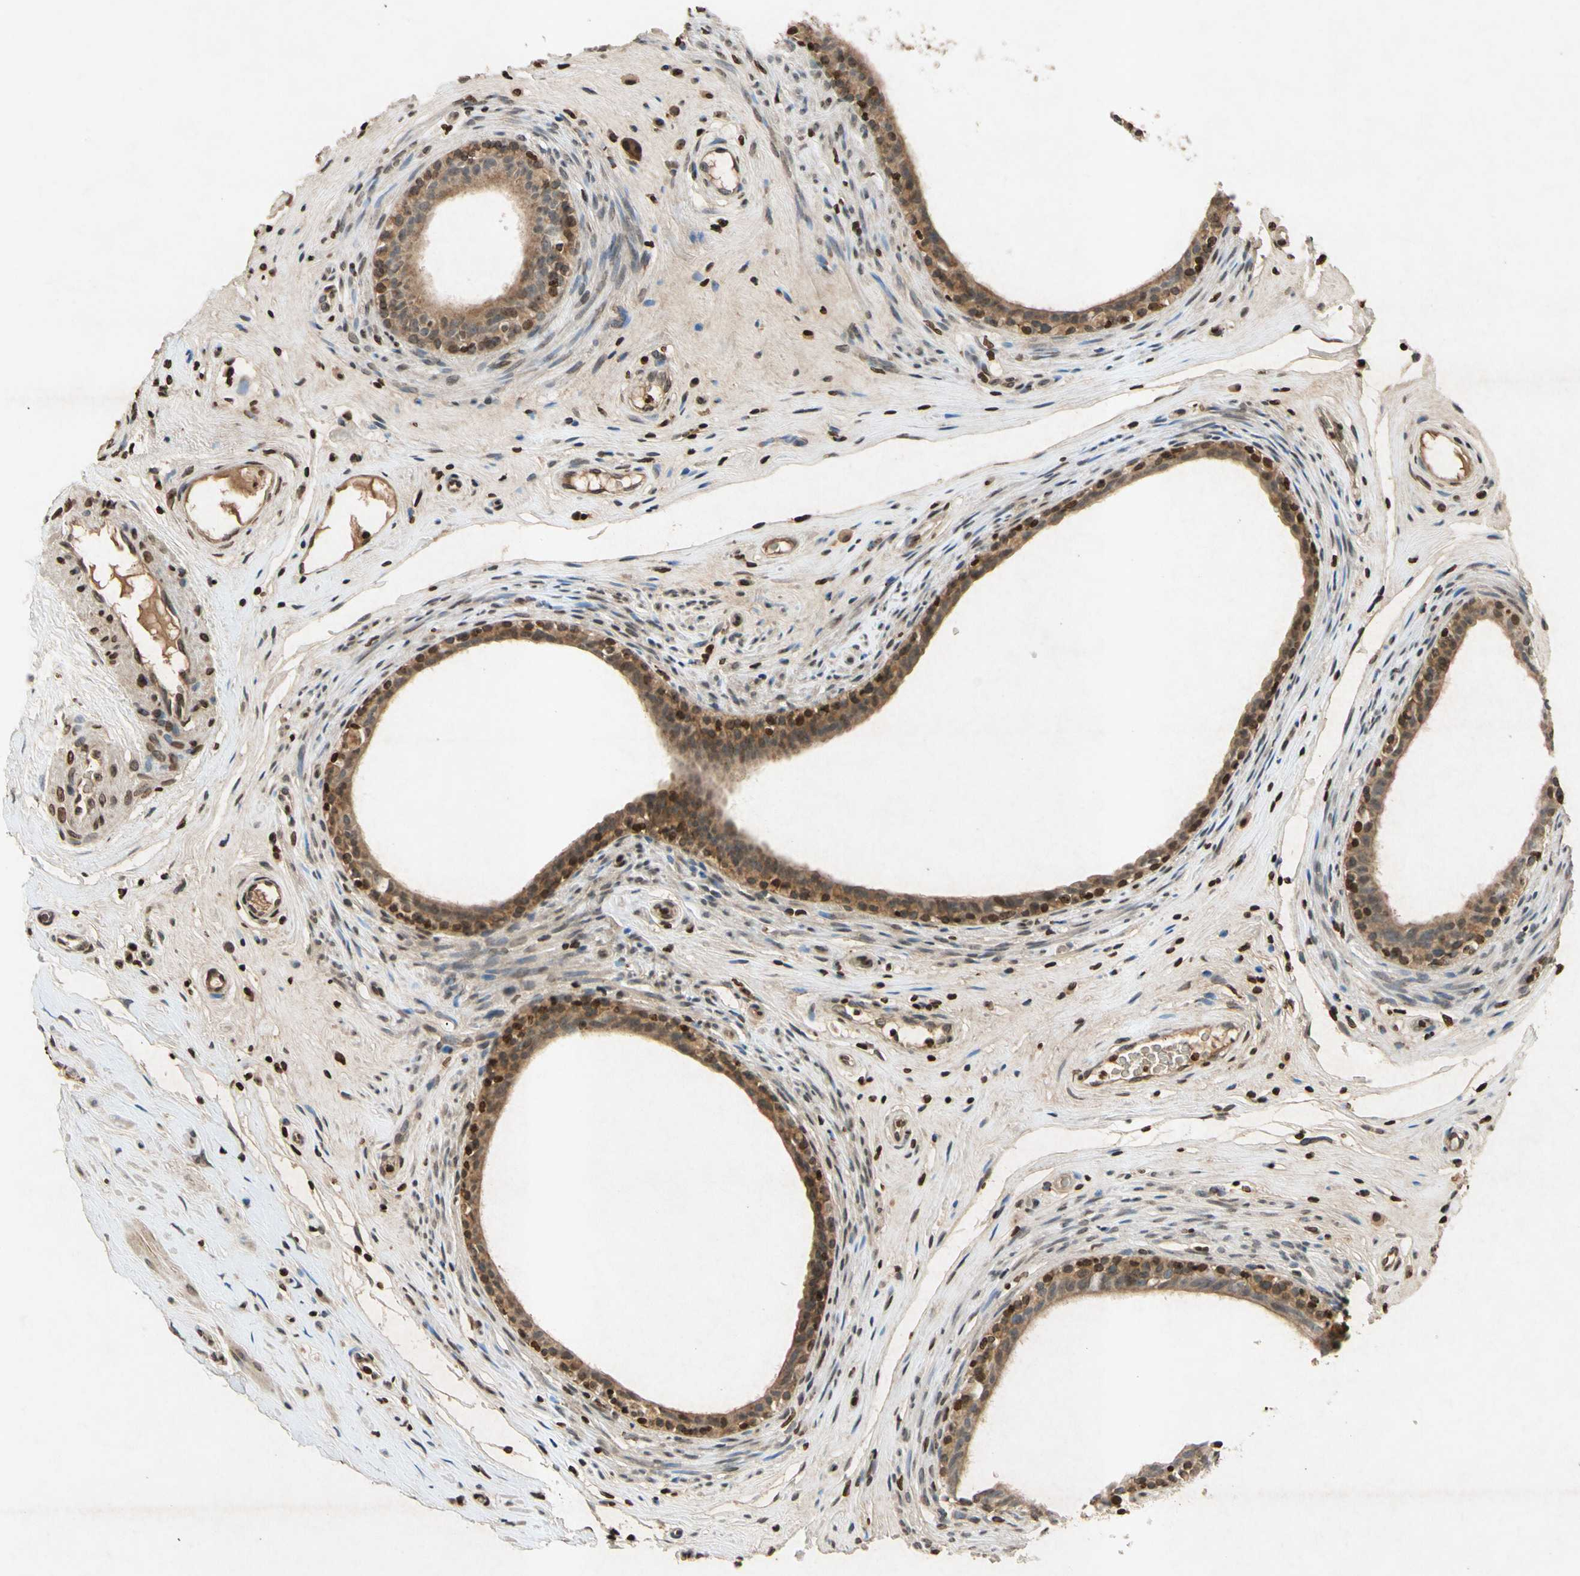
{"staining": {"intensity": "moderate", "quantity": ">75%", "location": "cytoplasmic/membranous,nuclear"}, "tissue": "epididymis", "cell_type": "Glandular cells", "image_type": "normal", "snomed": [{"axis": "morphology", "description": "Normal tissue, NOS"}, {"axis": "morphology", "description": "Inflammation, NOS"}, {"axis": "topography", "description": "Epididymis"}], "caption": "A high-resolution micrograph shows IHC staining of normal epididymis, which shows moderate cytoplasmic/membranous,nuclear expression in approximately >75% of glandular cells. The staining was performed using DAB to visualize the protein expression in brown, while the nuclei were stained in blue with hematoxylin (Magnification: 20x).", "gene": "HOXB3", "patient": {"sex": "male", "age": 84}}